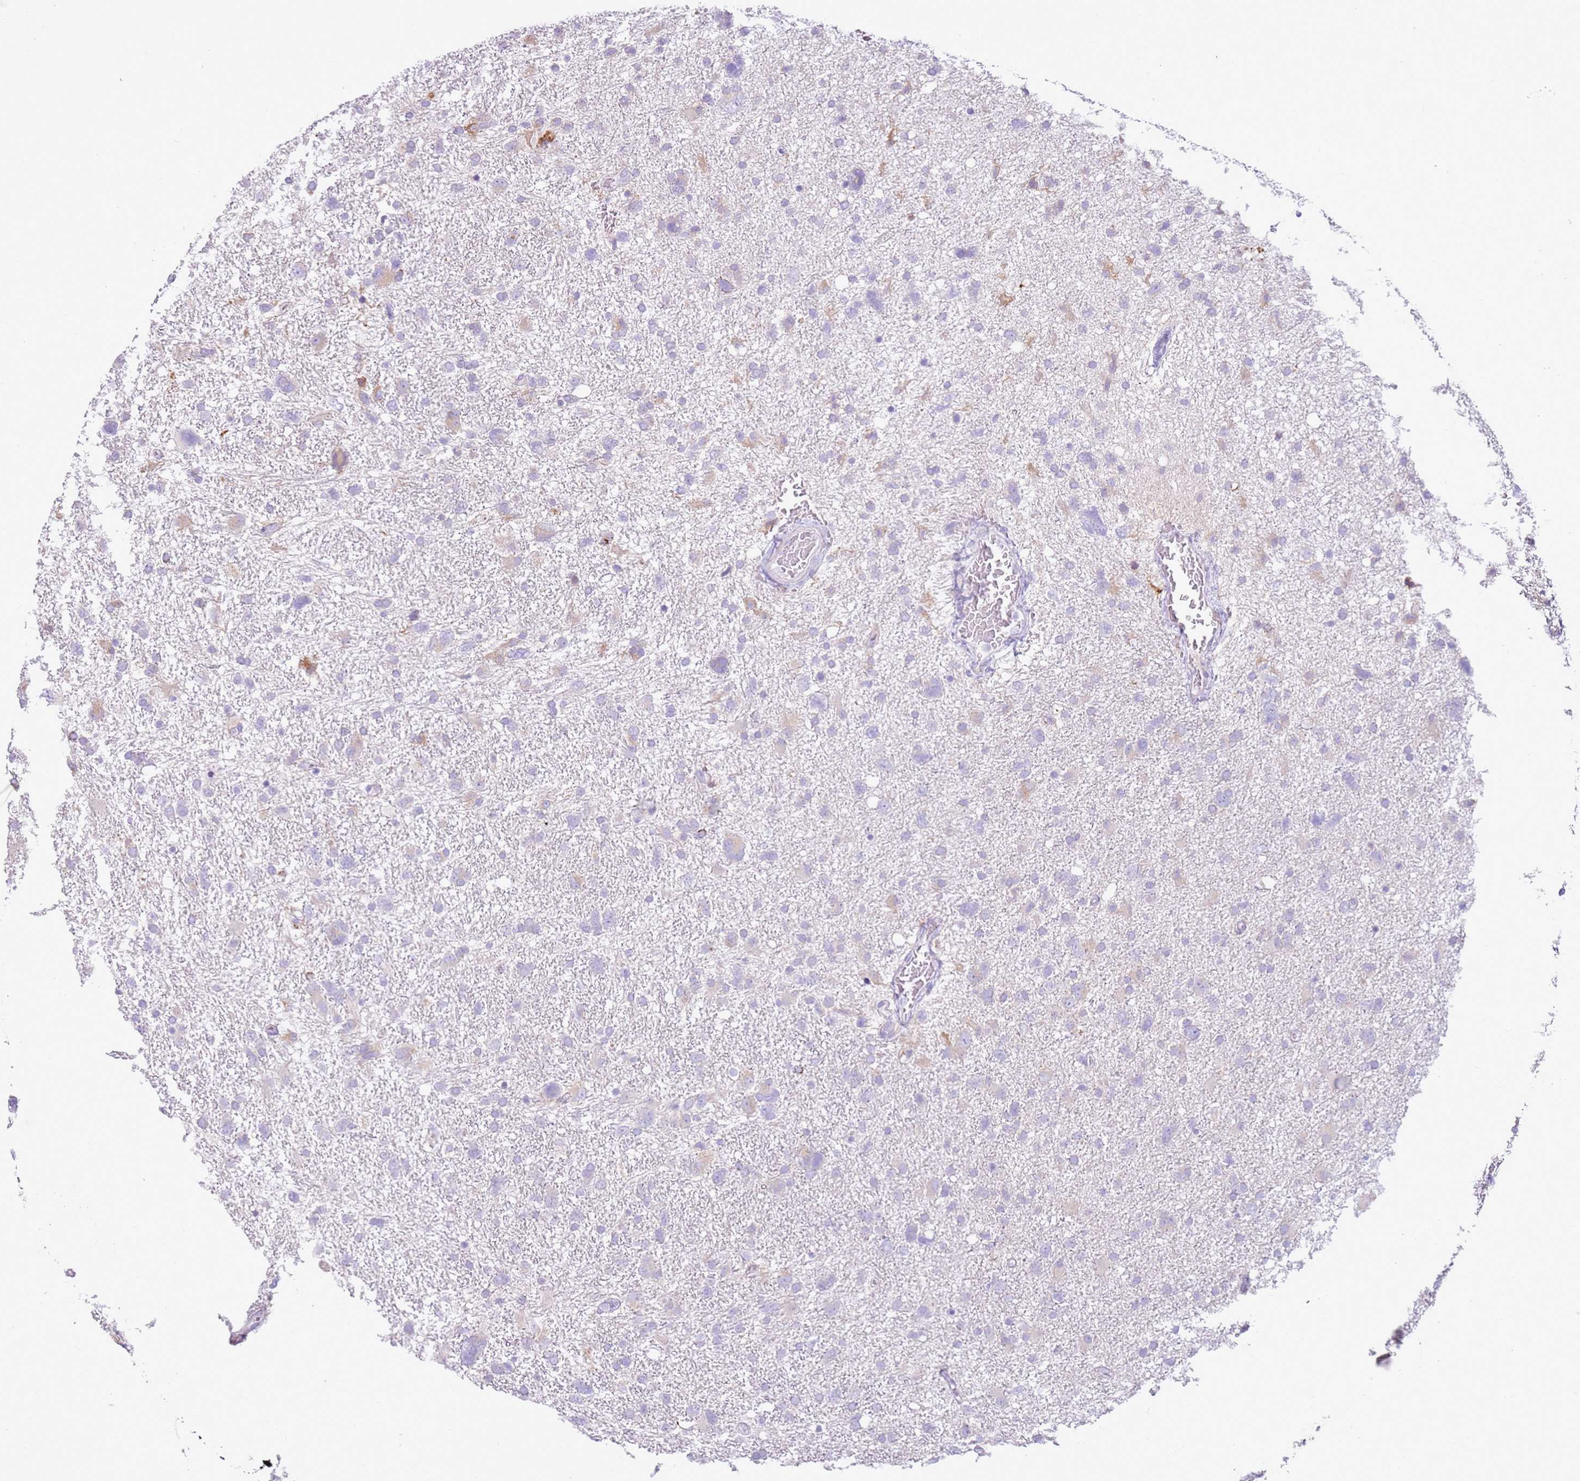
{"staining": {"intensity": "negative", "quantity": "none", "location": "none"}, "tissue": "glioma", "cell_type": "Tumor cells", "image_type": "cancer", "snomed": [{"axis": "morphology", "description": "Glioma, malignant, High grade"}, {"axis": "topography", "description": "Brain"}], "caption": "IHC of malignant glioma (high-grade) demonstrates no expression in tumor cells. Nuclei are stained in blue.", "gene": "OAF", "patient": {"sex": "male", "age": 61}}